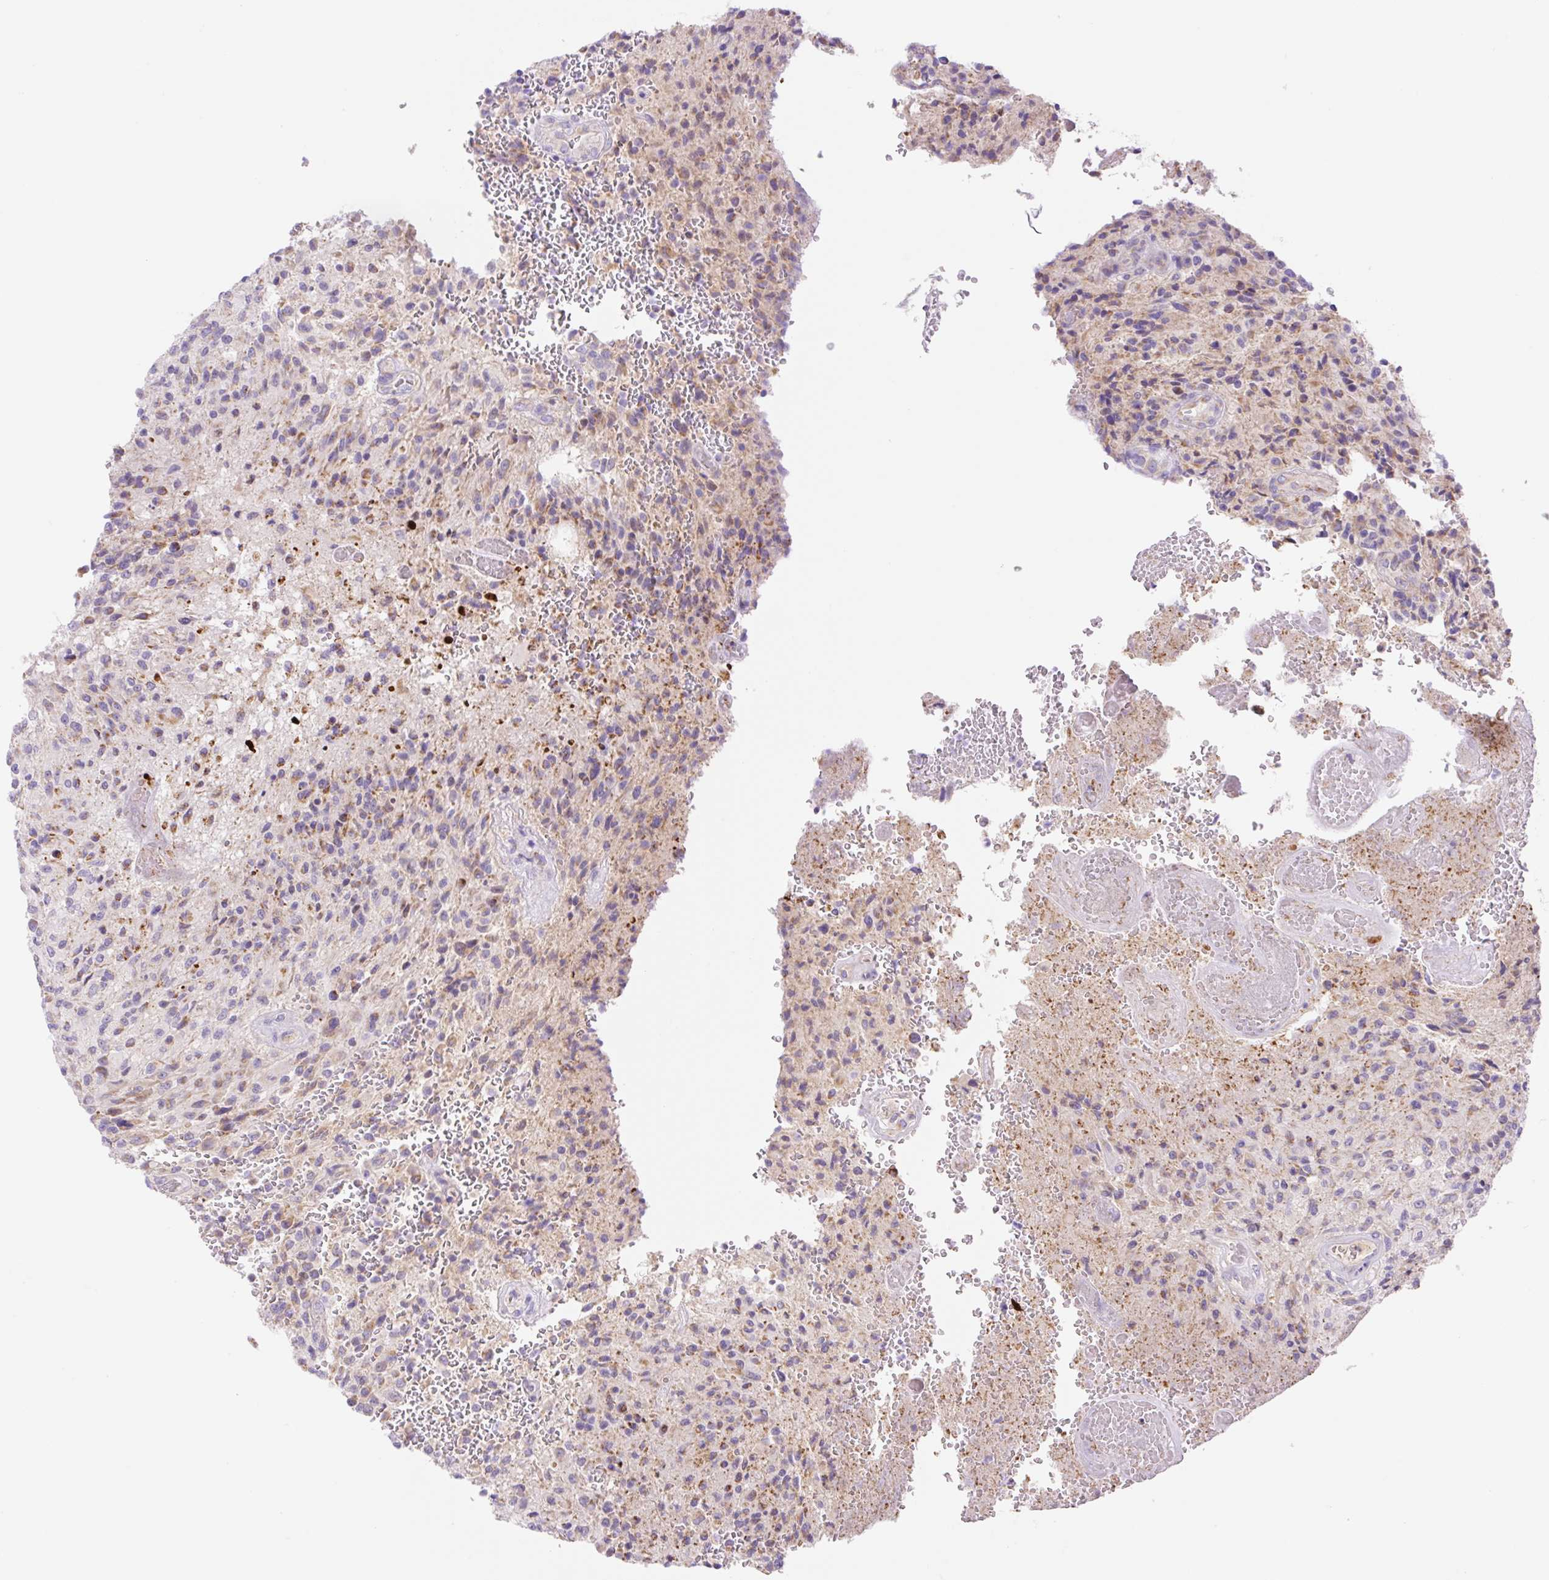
{"staining": {"intensity": "moderate", "quantity": "25%-75%", "location": "cytoplasmic/membranous"}, "tissue": "glioma", "cell_type": "Tumor cells", "image_type": "cancer", "snomed": [{"axis": "morphology", "description": "Normal tissue, NOS"}, {"axis": "morphology", "description": "Glioma, malignant, High grade"}, {"axis": "topography", "description": "Cerebral cortex"}], "caption": "This is a histology image of immunohistochemistry staining of glioma, which shows moderate expression in the cytoplasmic/membranous of tumor cells.", "gene": "ETNK2", "patient": {"sex": "male", "age": 56}}